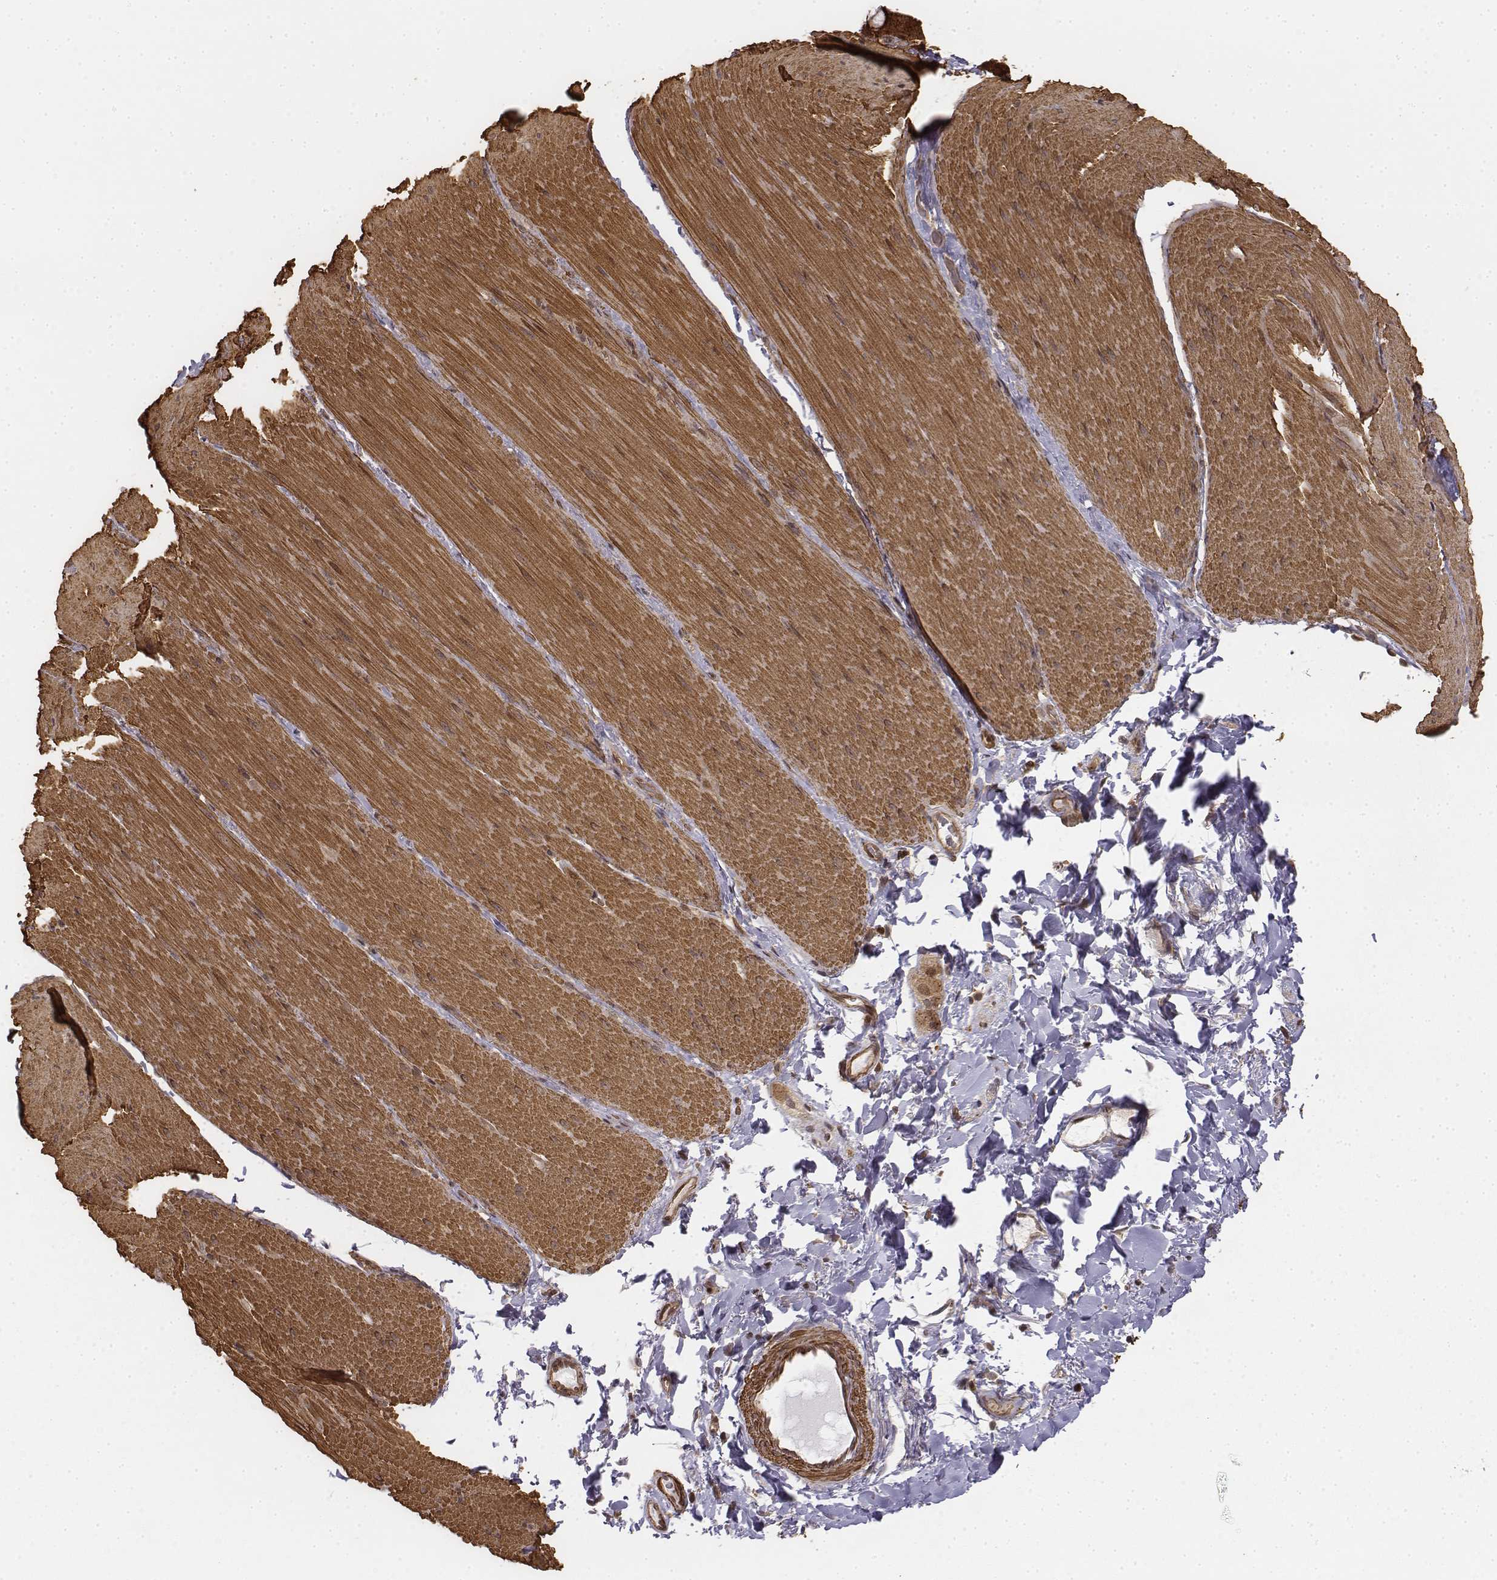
{"staining": {"intensity": "moderate", "quantity": ">75%", "location": "cytoplasmic/membranous"}, "tissue": "smooth muscle", "cell_type": "Smooth muscle cells", "image_type": "normal", "snomed": [{"axis": "morphology", "description": "Normal tissue, NOS"}, {"axis": "topography", "description": "Smooth muscle"}, {"axis": "topography", "description": "Colon"}], "caption": "Immunohistochemical staining of unremarkable smooth muscle demonstrates >75% levels of moderate cytoplasmic/membranous protein expression in approximately >75% of smooth muscle cells.", "gene": "ZFYVE19", "patient": {"sex": "male", "age": 73}}